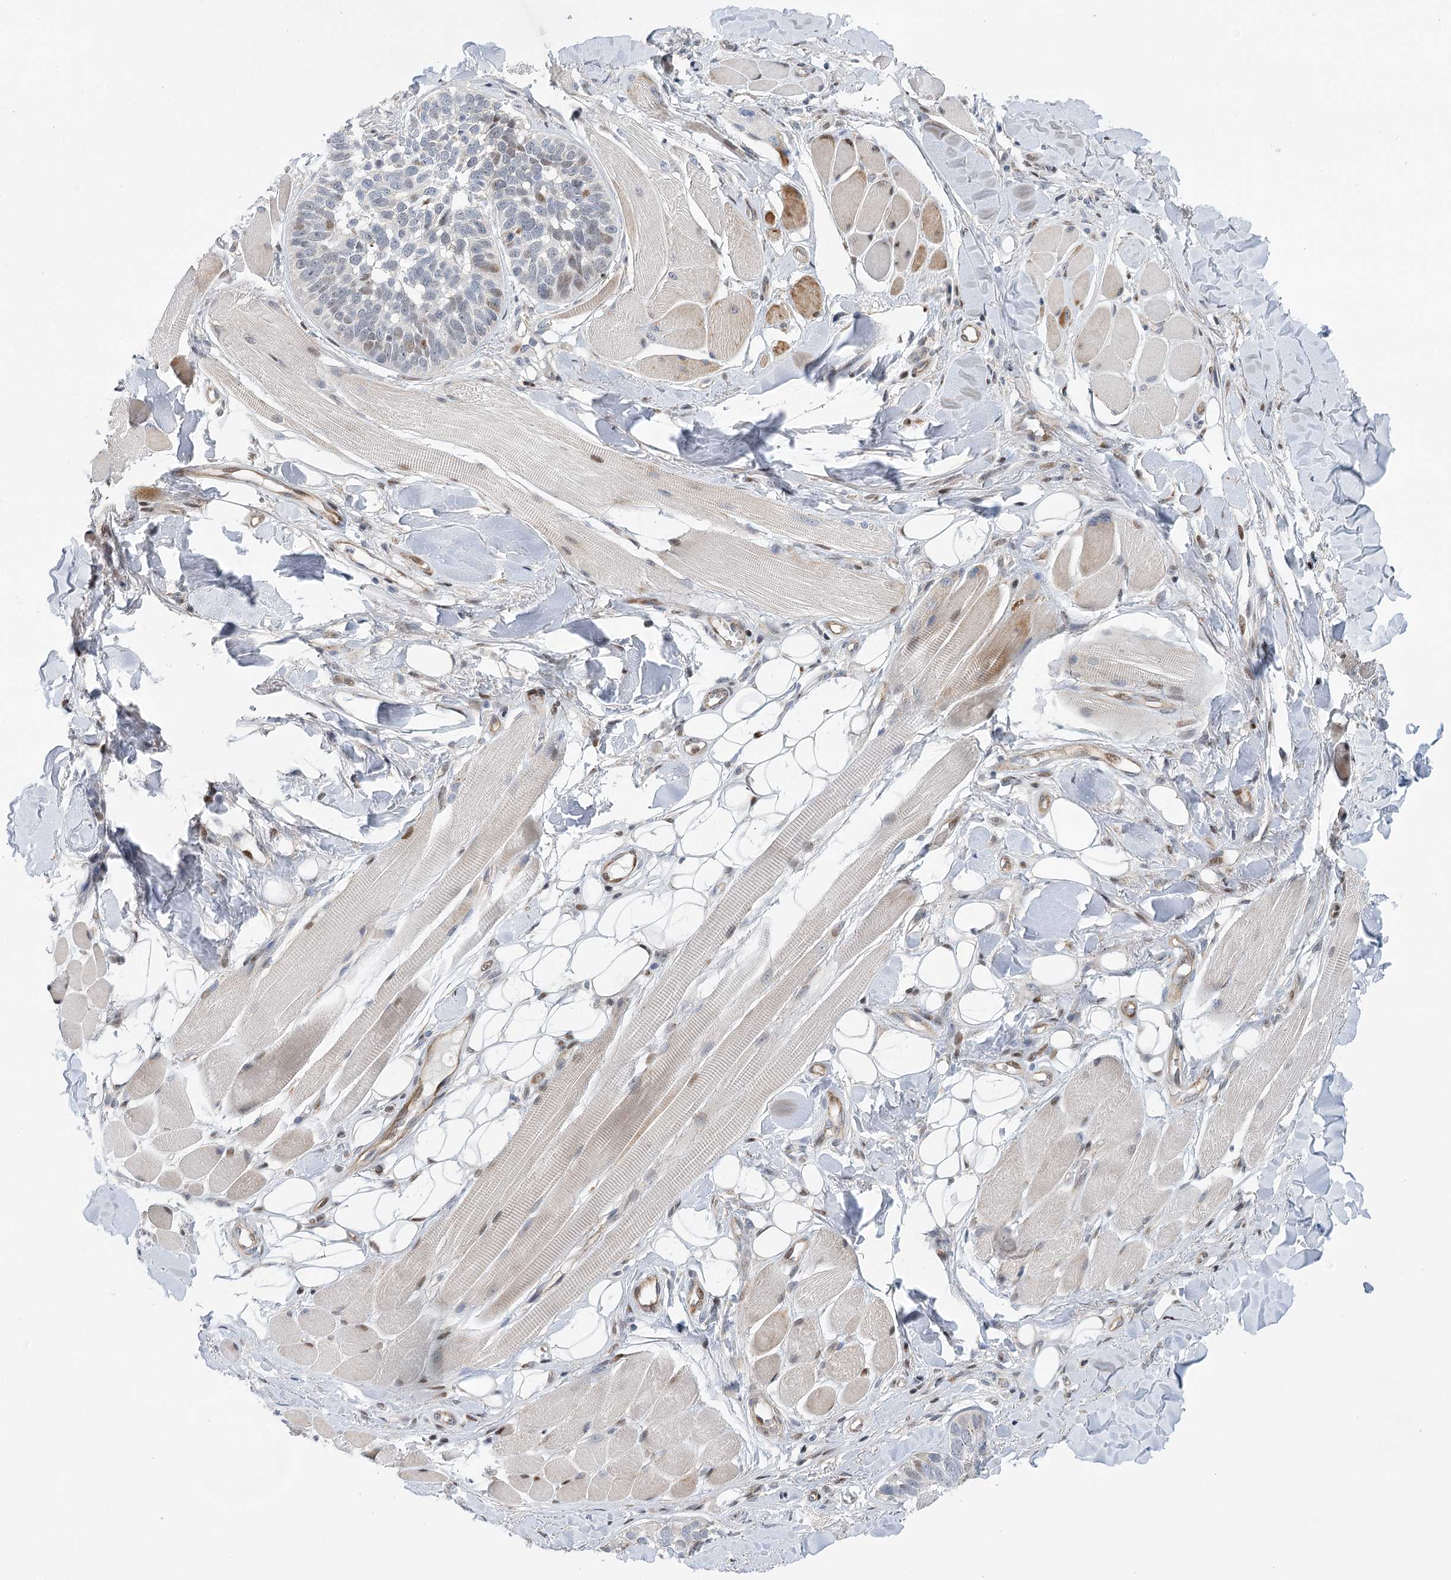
{"staining": {"intensity": "moderate", "quantity": "<25%", "location": "nuclear"}, "tissue": "skin cancer", "cell_type": "Tumor cells", "image_type": "cancer", "snomed": [{"axis": "morphology", "description": "Basal cell carcinoma"}, {"axis": "topography", "description": "Skin"}], "caption": "Immunohistochemical staining of basal cell carcinoma (skin) displays low levels of moderate nuclear positivity in about <25% of tumor cells.", "gene": "CAMTA1", "patient": {"sex": "male", "age": 62}}